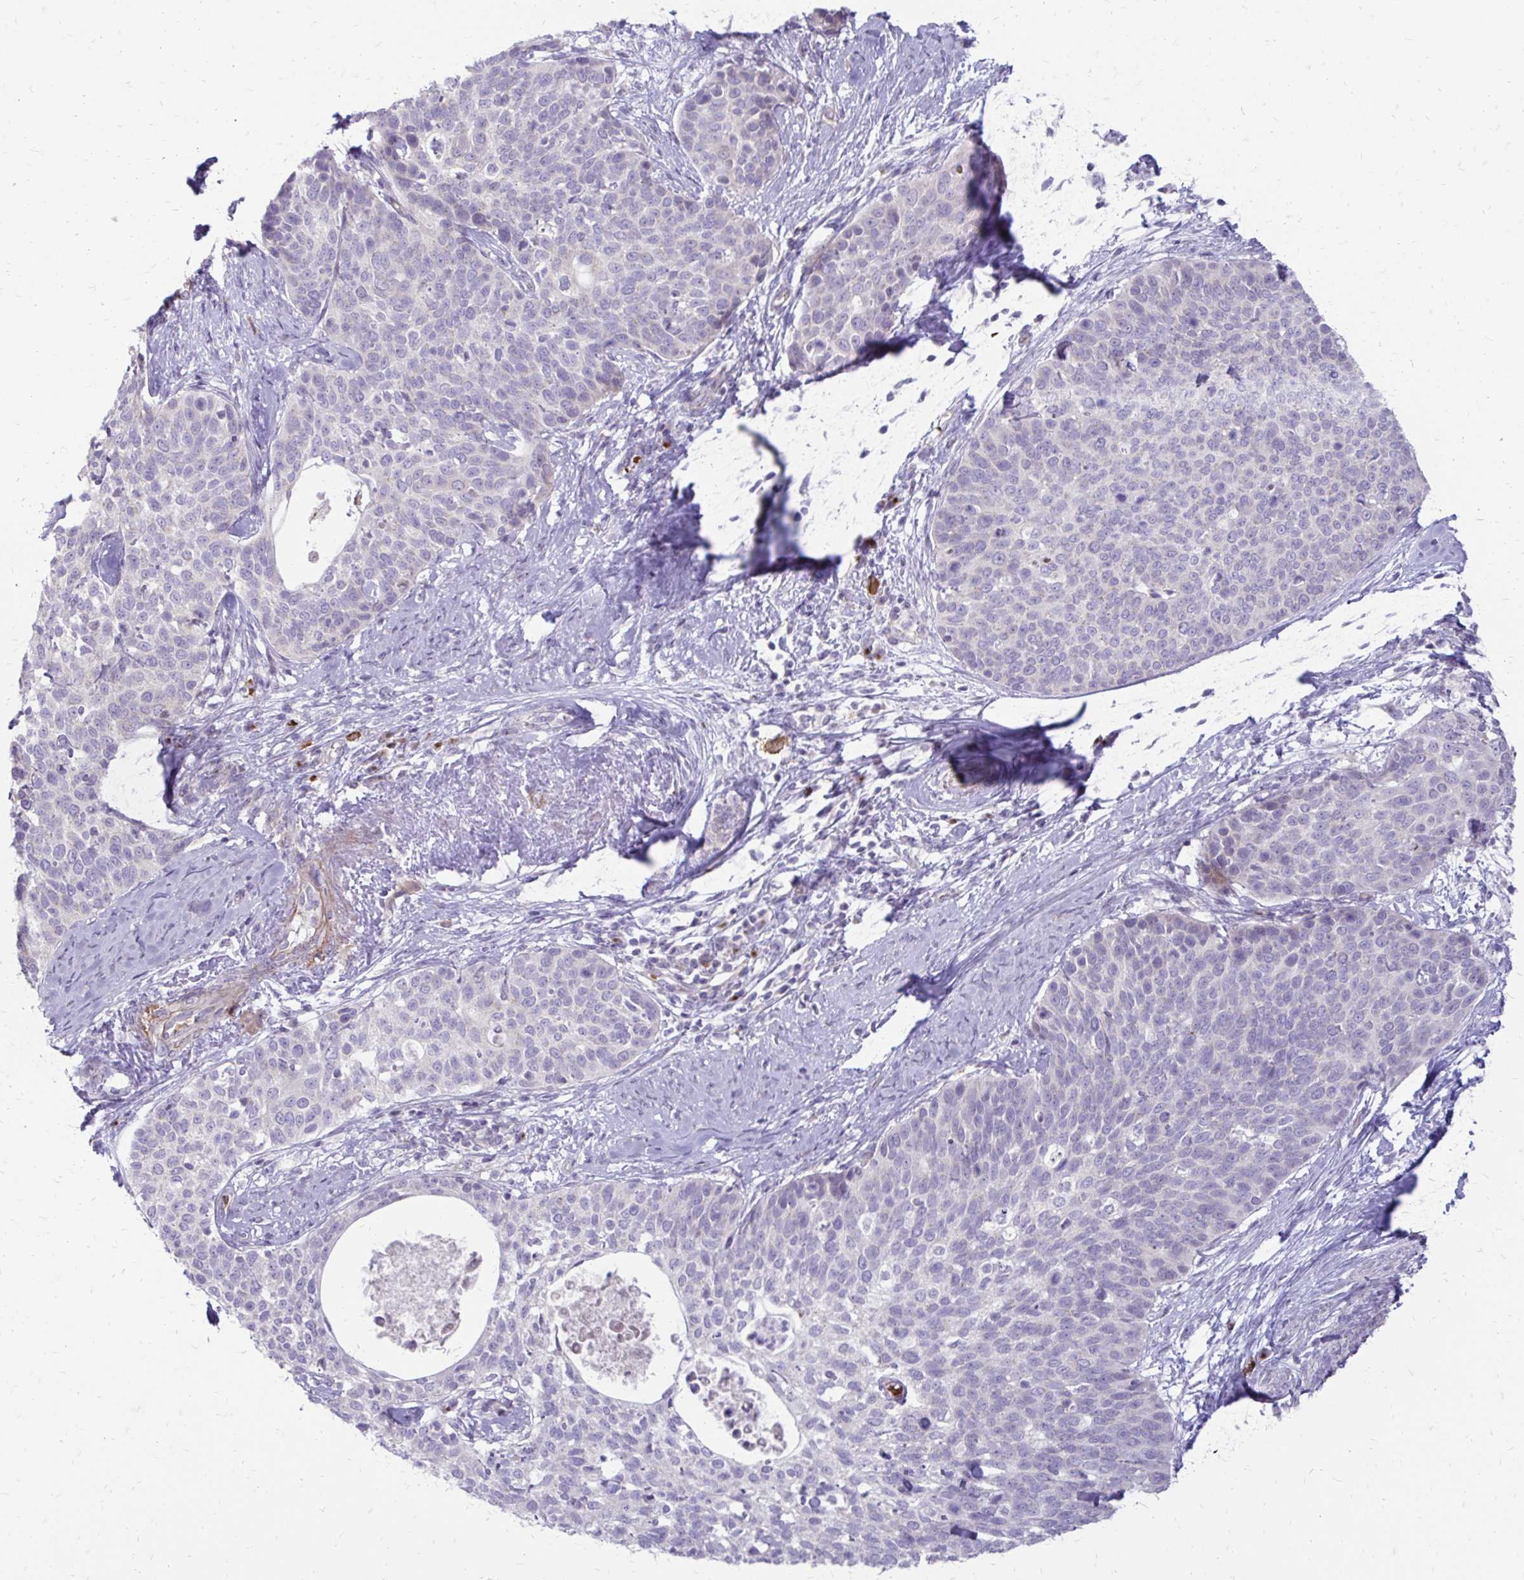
{"staining": {"intensity": "negative", "quantity": "none", "location": "none"}, "tissue": "cervical cancer", "cell_type": "Tumor cells", "image_type": "cancer", "snomed": [{"axis": "morphology", "description": "Squamous cell carcinoma, NOS"}, {"axis": "topography", "description": "Cervix"}], "caption": "Protein analysis of squamous cell carcinoma (cervical) demonstrates no significant positivity in tumor cells. (Brightfield microscopy of DAB IHC at high magnification).", "gene": "FUNDC2", "patient": {"sex": "female", "age": 69}}